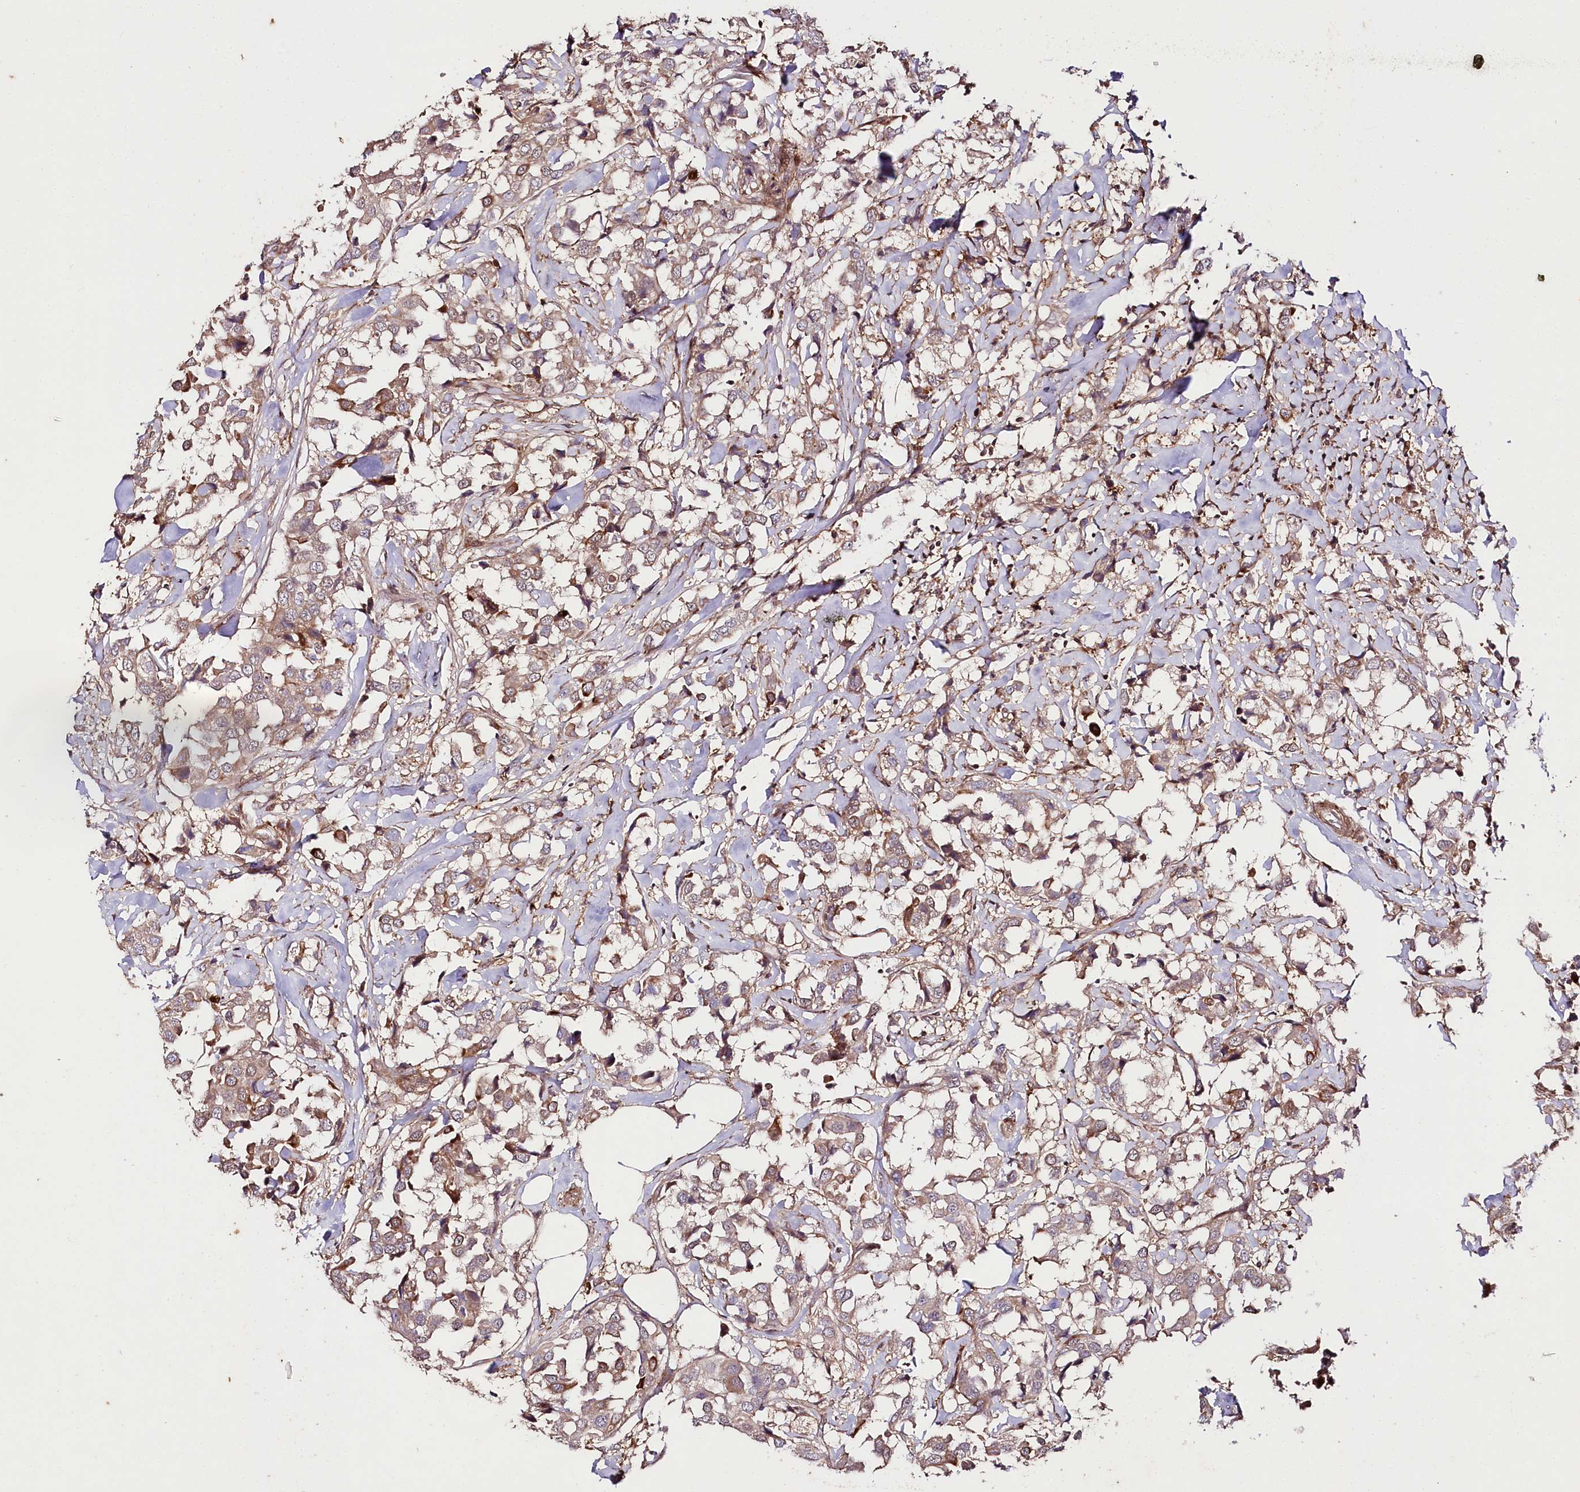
{"staining": {"intensity": "moderate", "quantity": ">75%", "location": "cytoplasmic/membranous"}, "tissue": "breast cancer", "cell_type": "Tumor cells", "image_type": "cancer", "snomed": [{"axis": "morphology", "description": "Duct carcinoma"}, {"axis": "topography", "description": "Breast"}], "caption": "Breast cancer (intraductal carcinoma) stained with DAB immunohistochemistry (IHC) exhibits medium levels of moderate cytoplasmic/membranous positivity in approximately >75% of tumor cells.", "gene": "PHLDB1", "patient": {"sex": "female", "age": 80}}